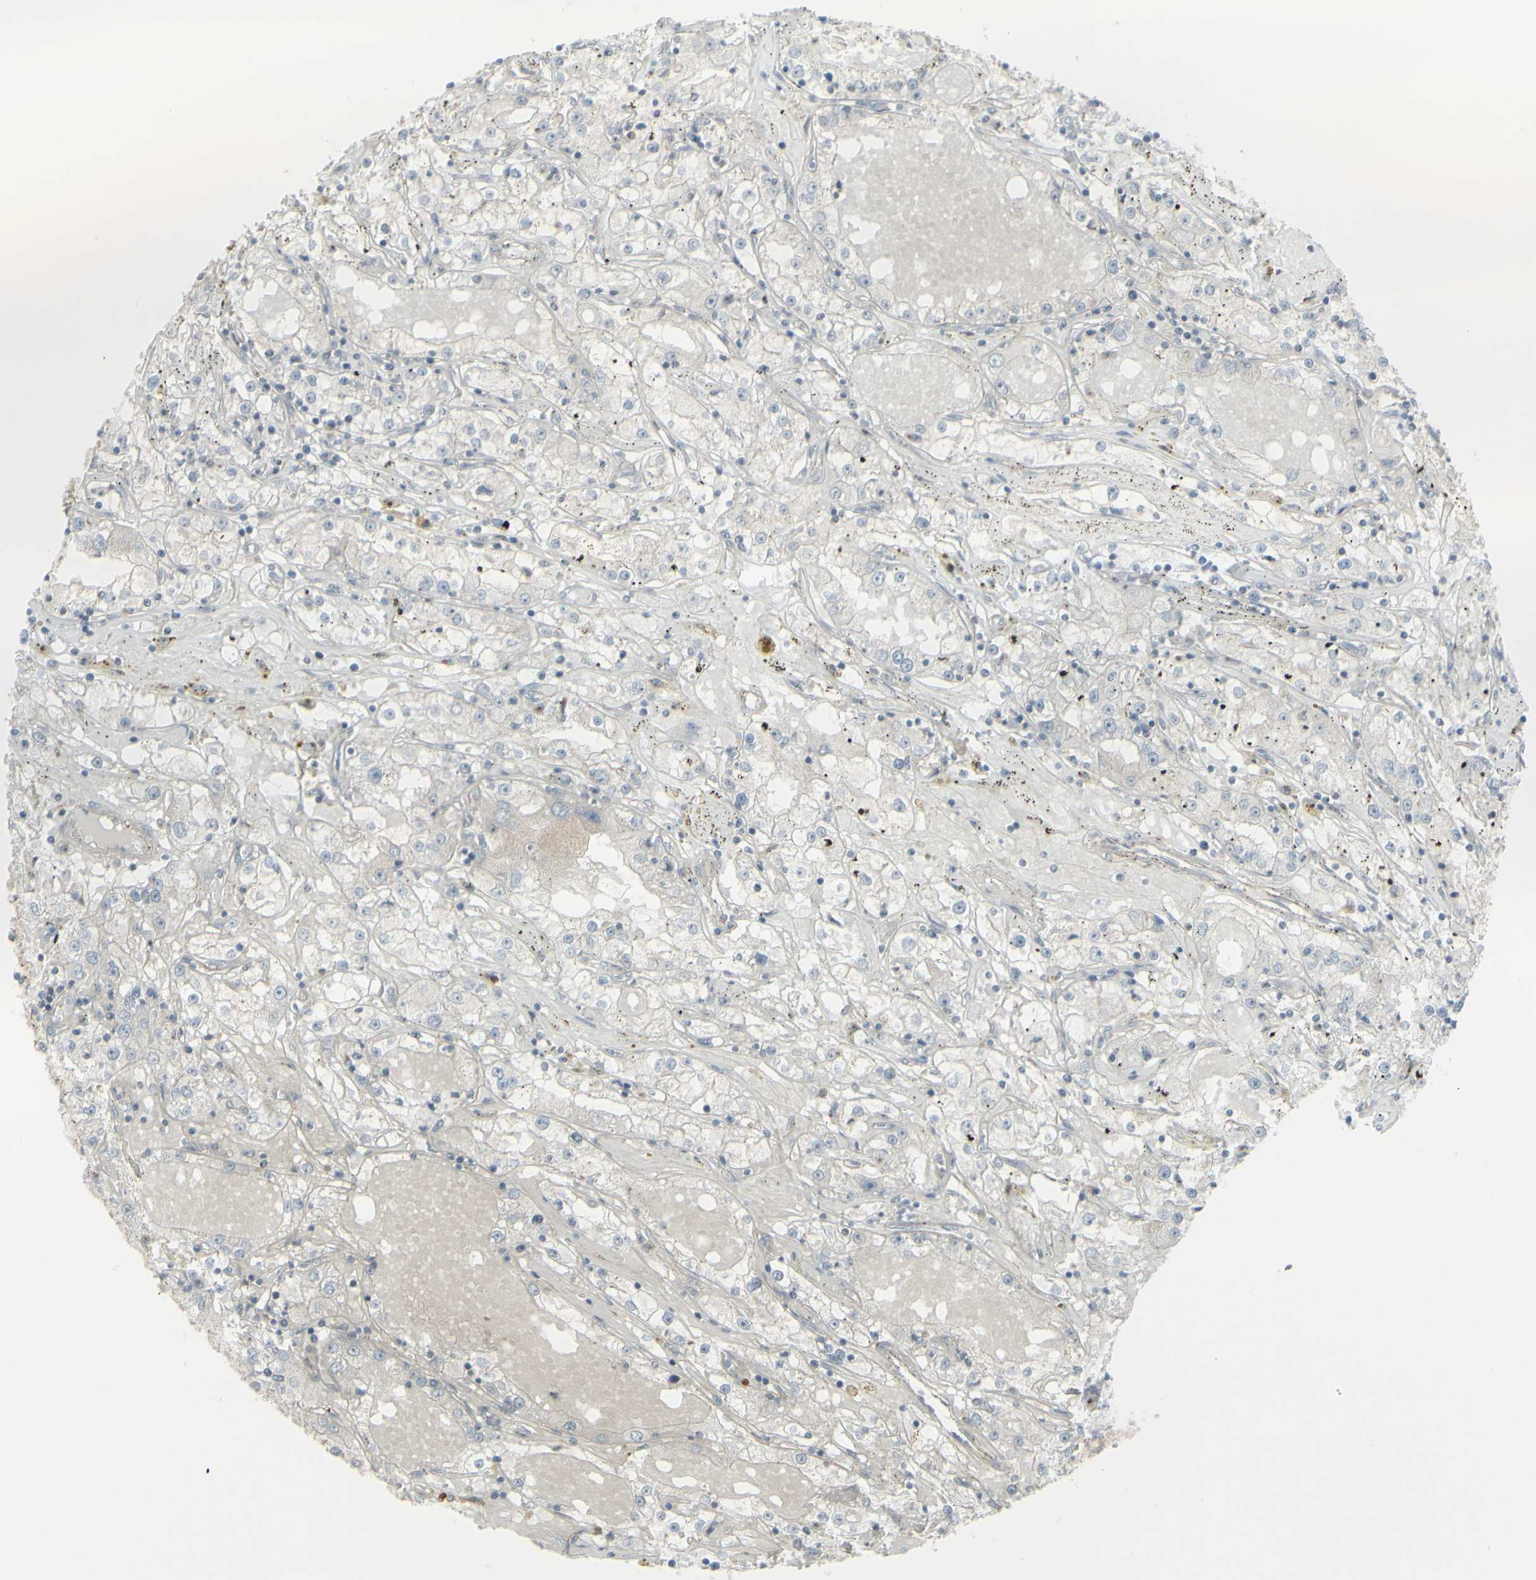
{"staining": {"intensity": "negative", "quantity": "none", "location": "none"}, "tissue": "renal cancer", "cell_type": "Tumor cells", "image_type": "cancer", "snomed": [{"axis": "morphology", "description": "Adenocarcinoma, NOS"}, {"axis": "topography", "description": "Kidney"}], "caption": "Immunohistochemistry (IHC) histopathology image of neoplastic tissue: adenocarcinoma (renal) stained with DAB (3,3'-diaminobenzidine) shows no significant protein positivity in tumor cells.", "gene": "GALNT6", "patient": {"sex": "male", "age": 56}}